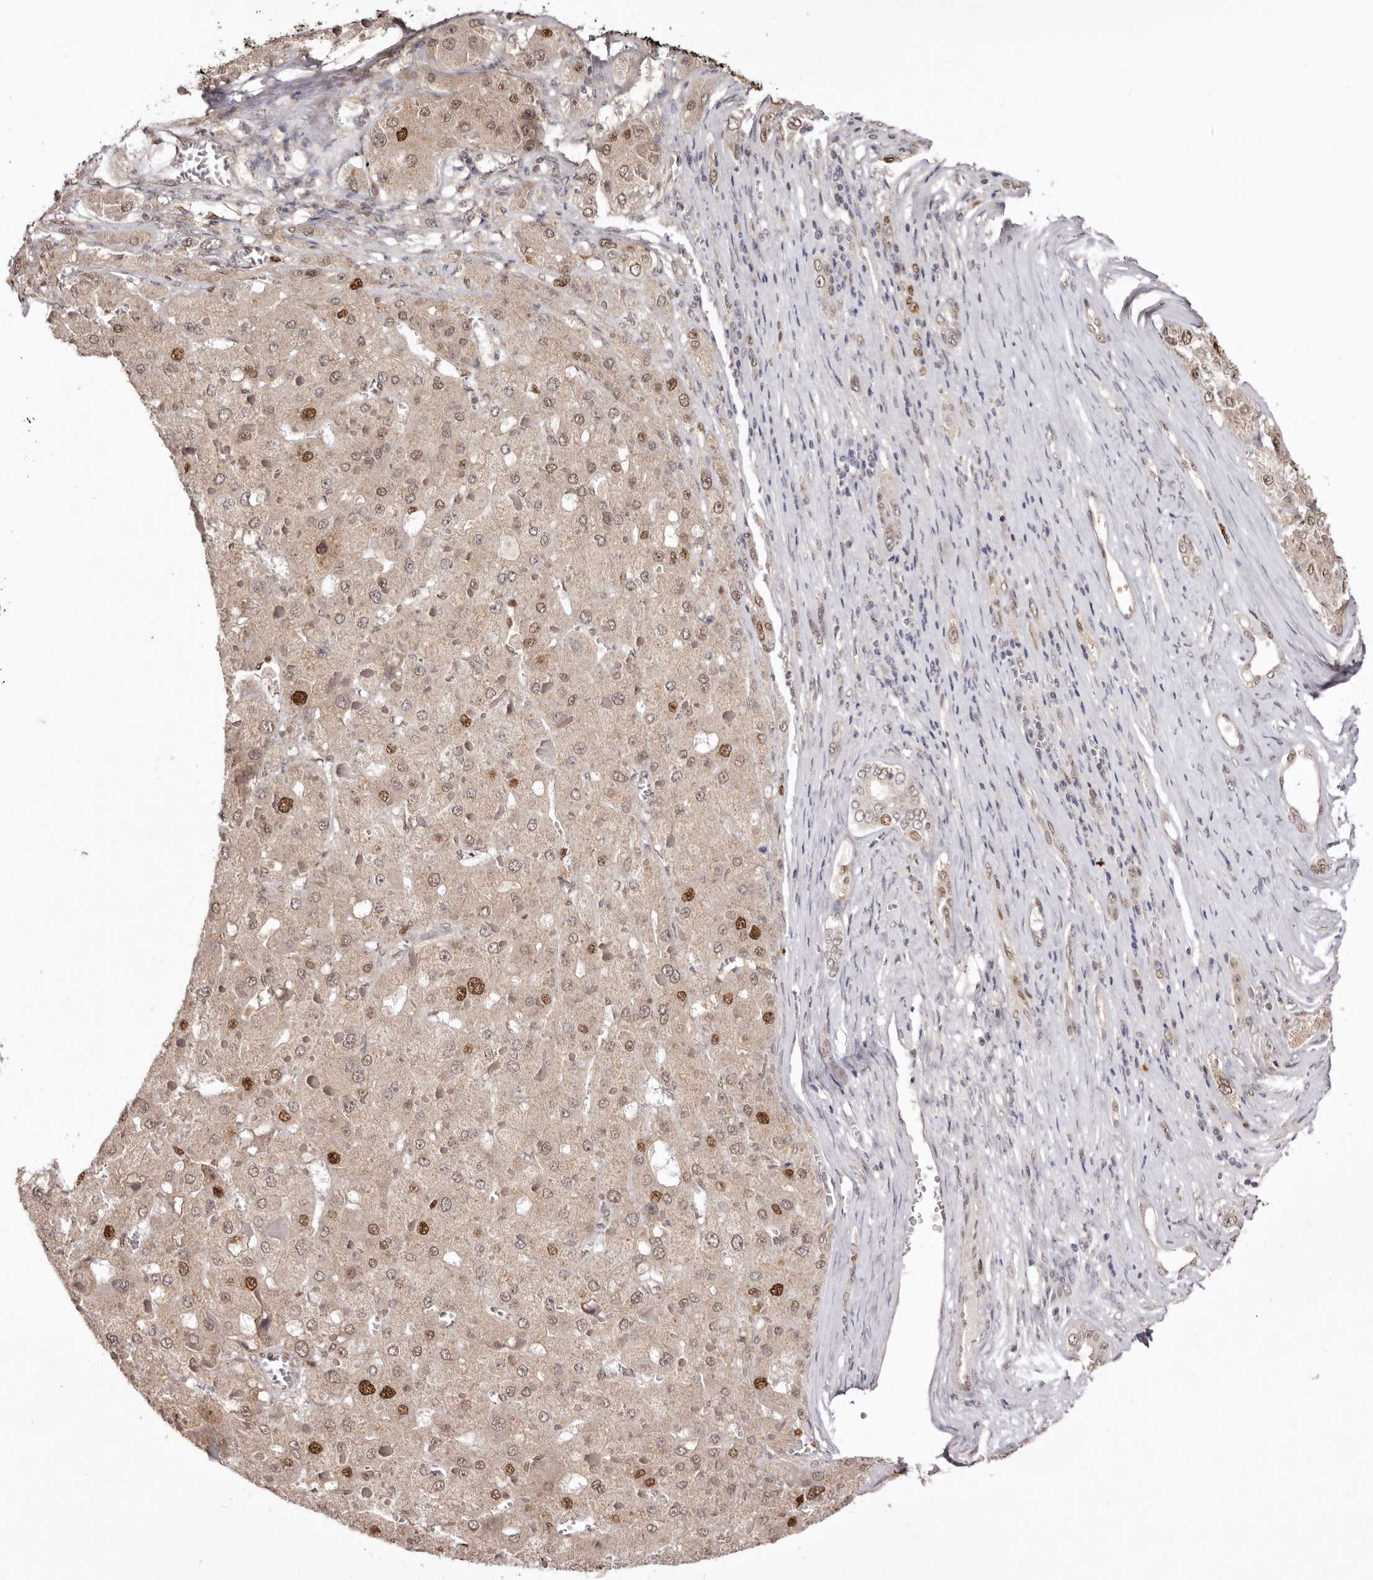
{"staining": {"intensity": "moderate", "quantity": ">75%", "location": "nuclear"}, "tissue": "liver cancer", "cell_type": "Tumor cells", "image_type": "cancer", "snomed": [{"axis": "morphology", "description": "Carcinoma, Hepatocellular, NOS"}, {"axis": "topography", "description": "Liver"}], "caption": "Protein staining by IHC shows moderate nuclear positivity in about >75% of tumor cells in hepatocellular carcinoma (liver). The staining was performed using DAB (3,3'-diaminobenzidine), with brown indicating positive protein expression. Nuclei are stained blue with hematoxylin.", "gene": "NOTCH1", "patient": {"sex": "female", "age": 73}}